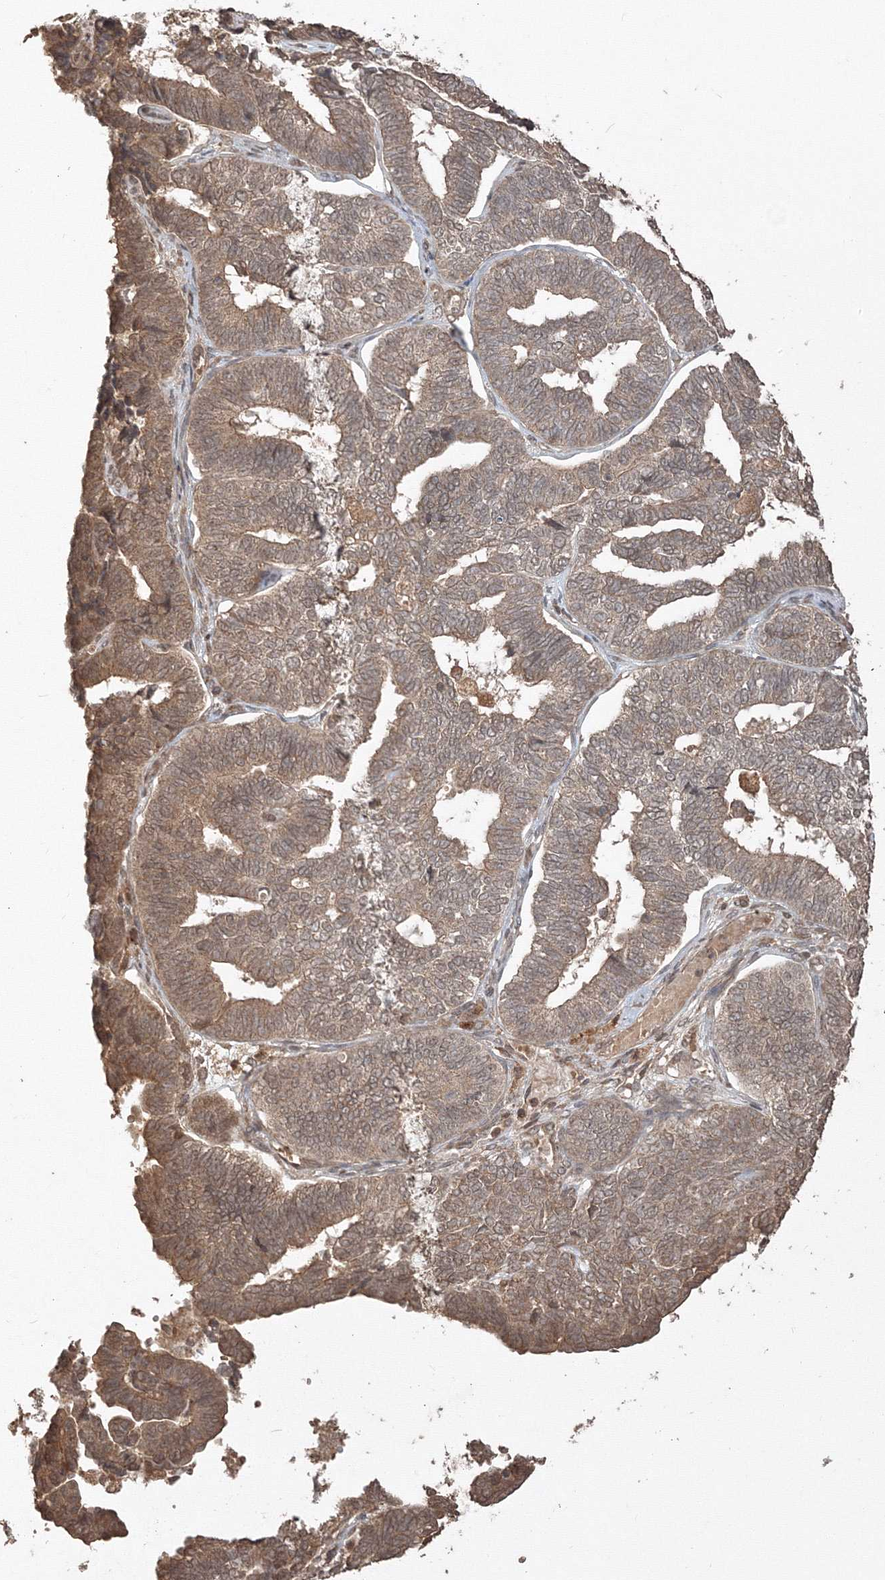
{"staining": {"intensity": "weak", "quantity": ">75%", "location": "cytoplasmic/membranous"}, "tissue": "endometrial cancer", "cell_type": "Tumor cells", "image_type": "cancer", "snomed": [{"axis": "morphology", "description": "Adenocarcinoma, NOS"}, {"axis": "topography", "description": "Endometrium"}], "caption": "Immunohistochemical staining of endometrial cancer (adenocarcinoma) demonstrates low levels of weak cytoplasmic/membranous expression in about >75% of tumor cells.", "gene": "CCDC122", "patient": {"sex": "female", "age": 70}}